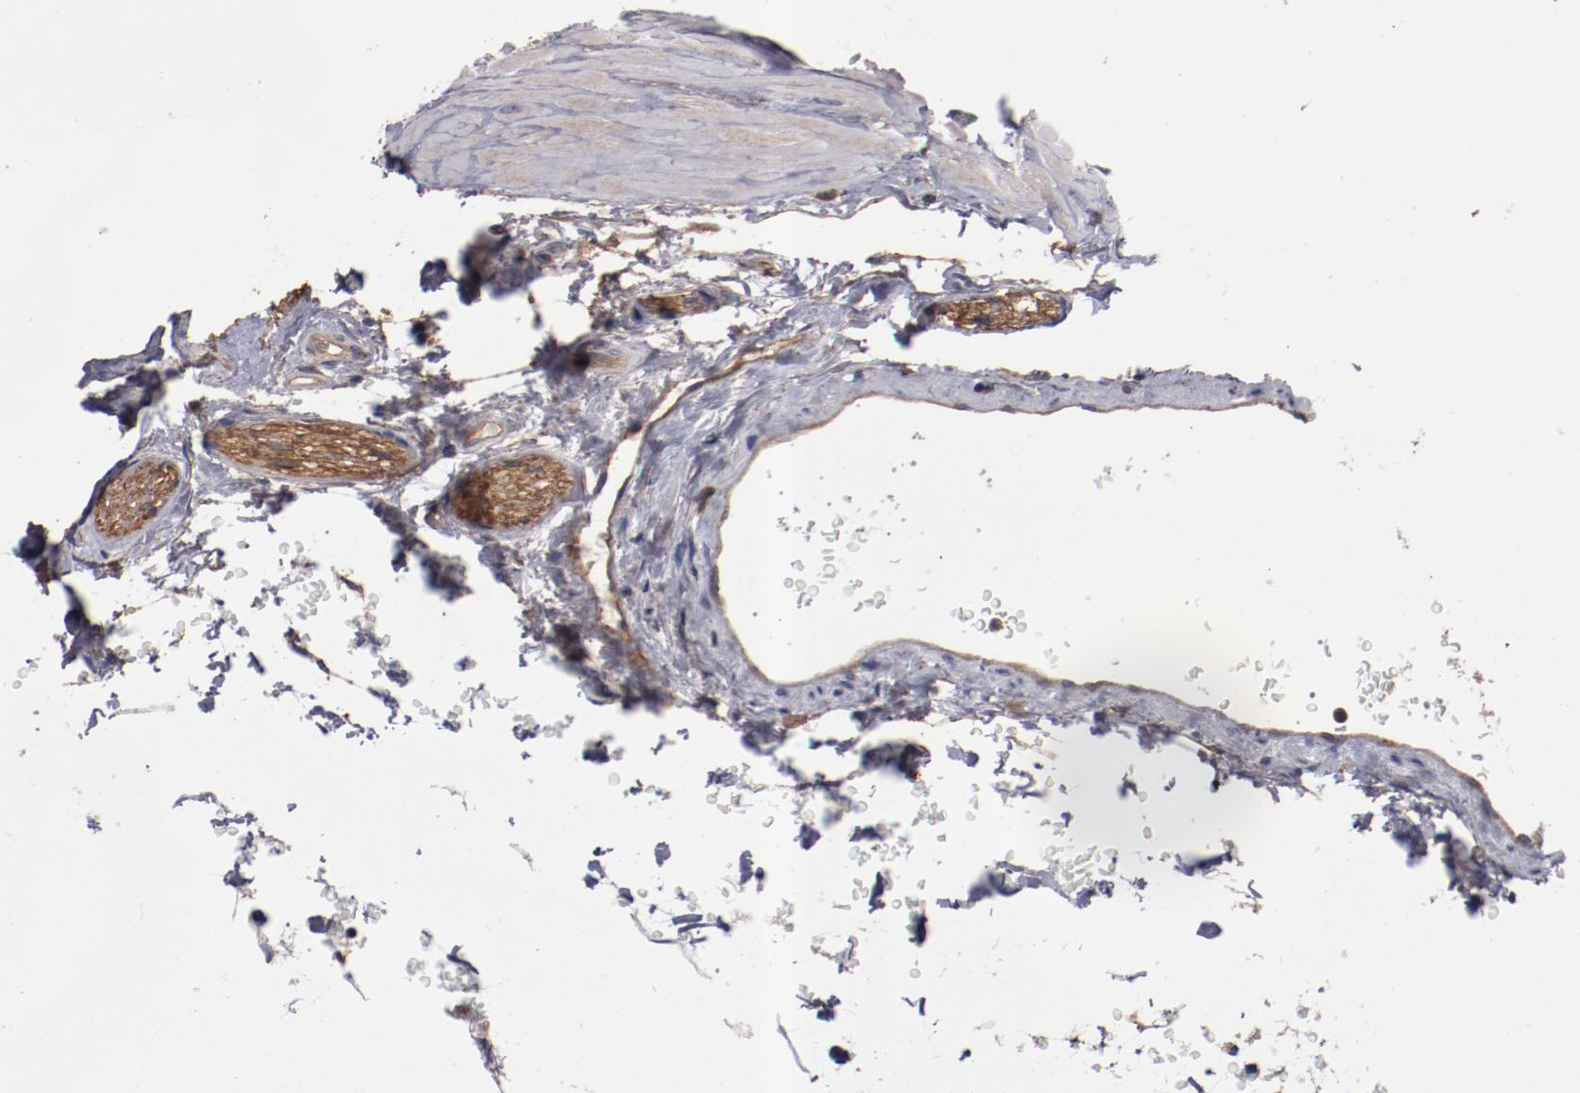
{"staining": {"intensity": "moderate", "quantity": "25%-75%", "location": "cytoplasmic/membranous"}, "tissue": "seminal vesicle", "cell_type": "Glandular cells", "image_type": "normal", "snomed": [{"axis": "morphology", "description": "Normal tissue, NOS"}, {"axis": "topography", "description": "Prostate"}, {"axis": "topography", "description": "Seminal veicle"}], "caption": "Approximately 25%-75% of glandular cells in unremarkable seminal vesicle exhibit moderate cytoplasmic/membranous protein staining as visualized by brown immunohistochemical staining.", "gene": "DNAAF2", "patient": {"sex": "male", "age": 51}}